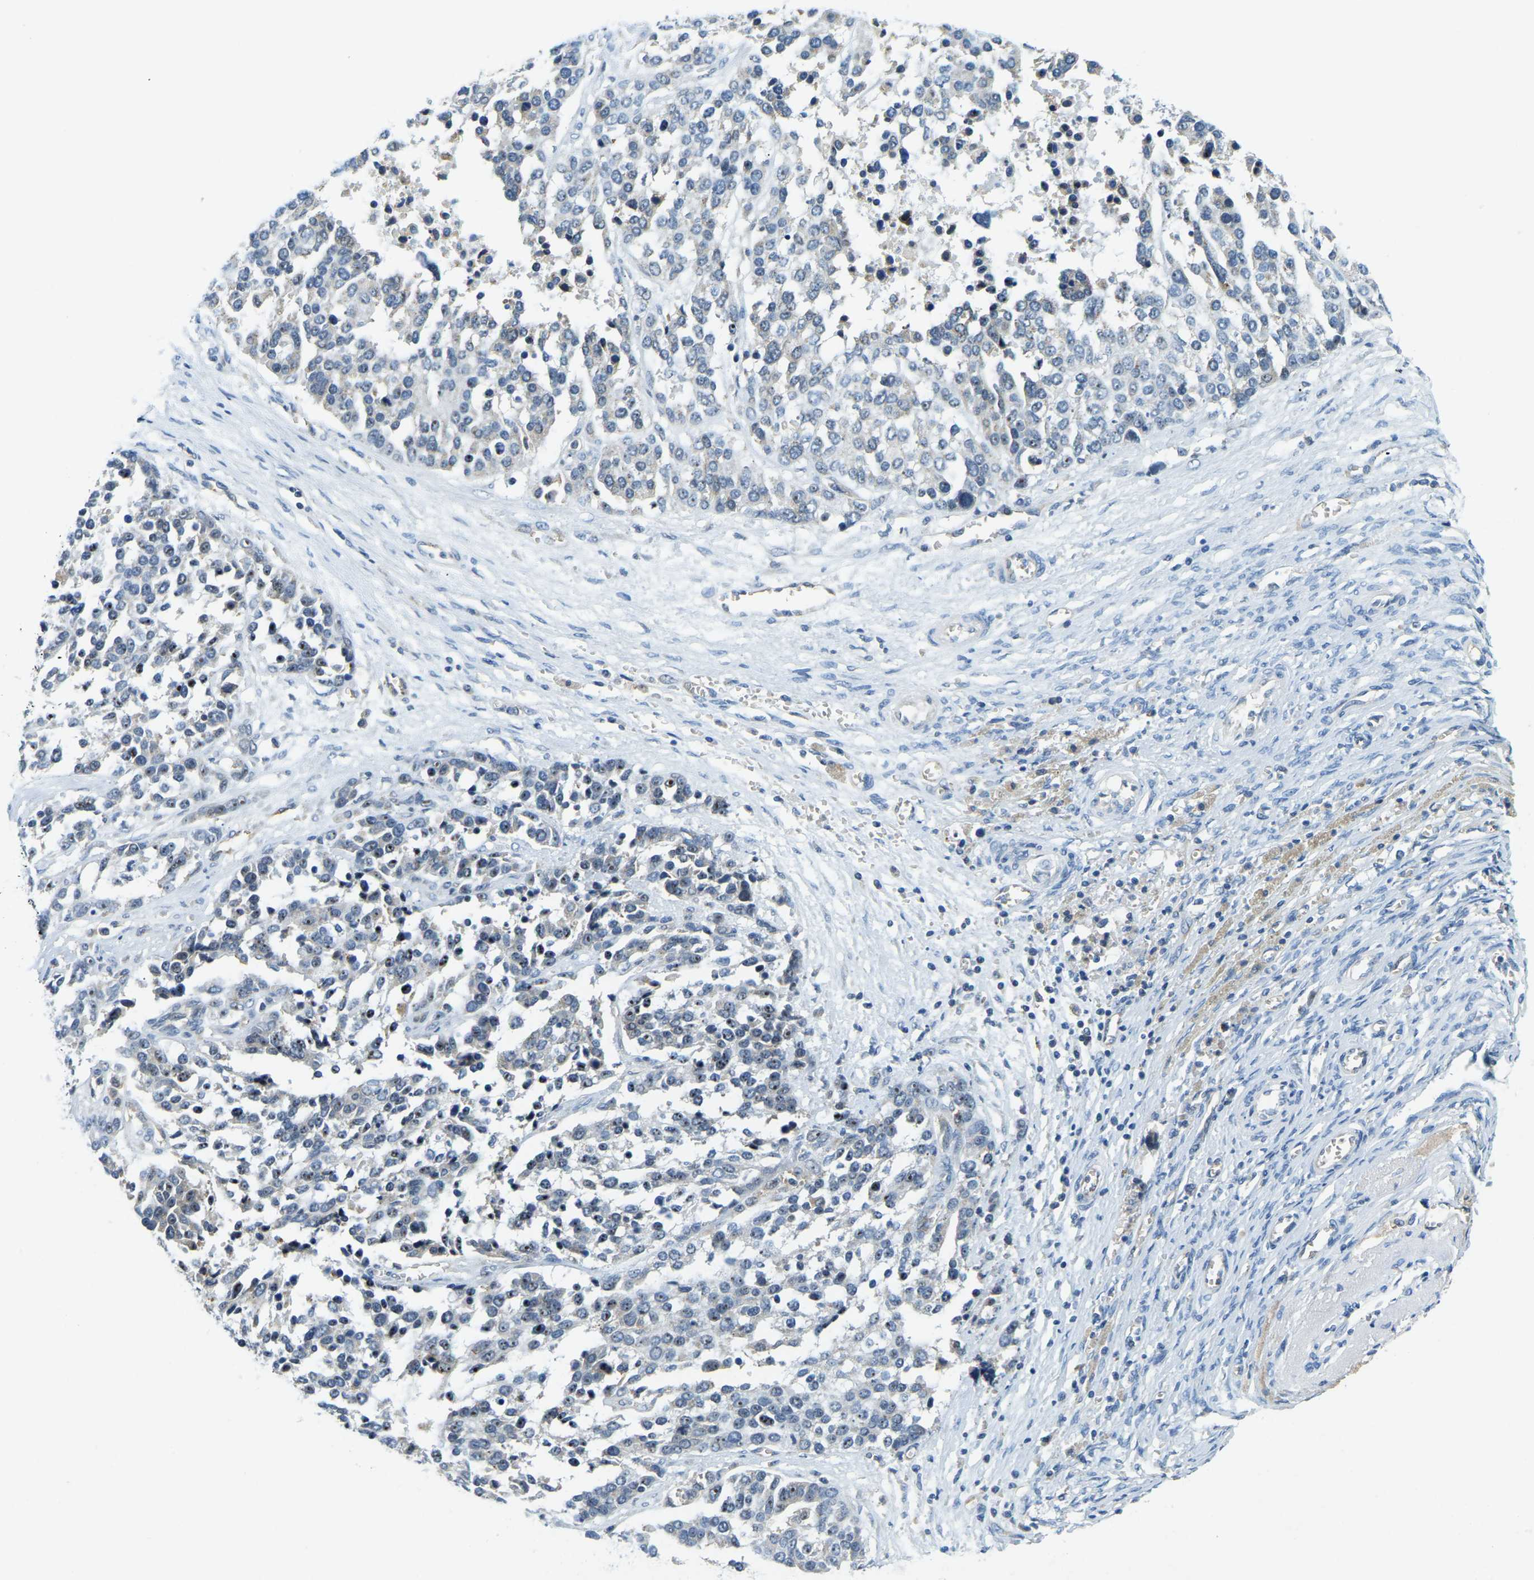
{"staining": {"intensity": "weak", "quantity": "<25%", "location": "nuclear"}, "tissue": "ovarian cancer", "cell_type": "Tumor cells", "image_type": "cancer", "snomed": [{"axis": "morphology", "description": "Cystadenocarcinoma, serous, NOS"}, {"axis": "topography", "description": "Ovary"}], "caption": "Immunohistochemistry (IHC) of ovarian cancer shows no expression in tumor cells. (DAB (3,3'-diaminobenzidine) IHC, high magnification).", "gene": "RRP1", "patient": {"sex": "female", "age": 44}}